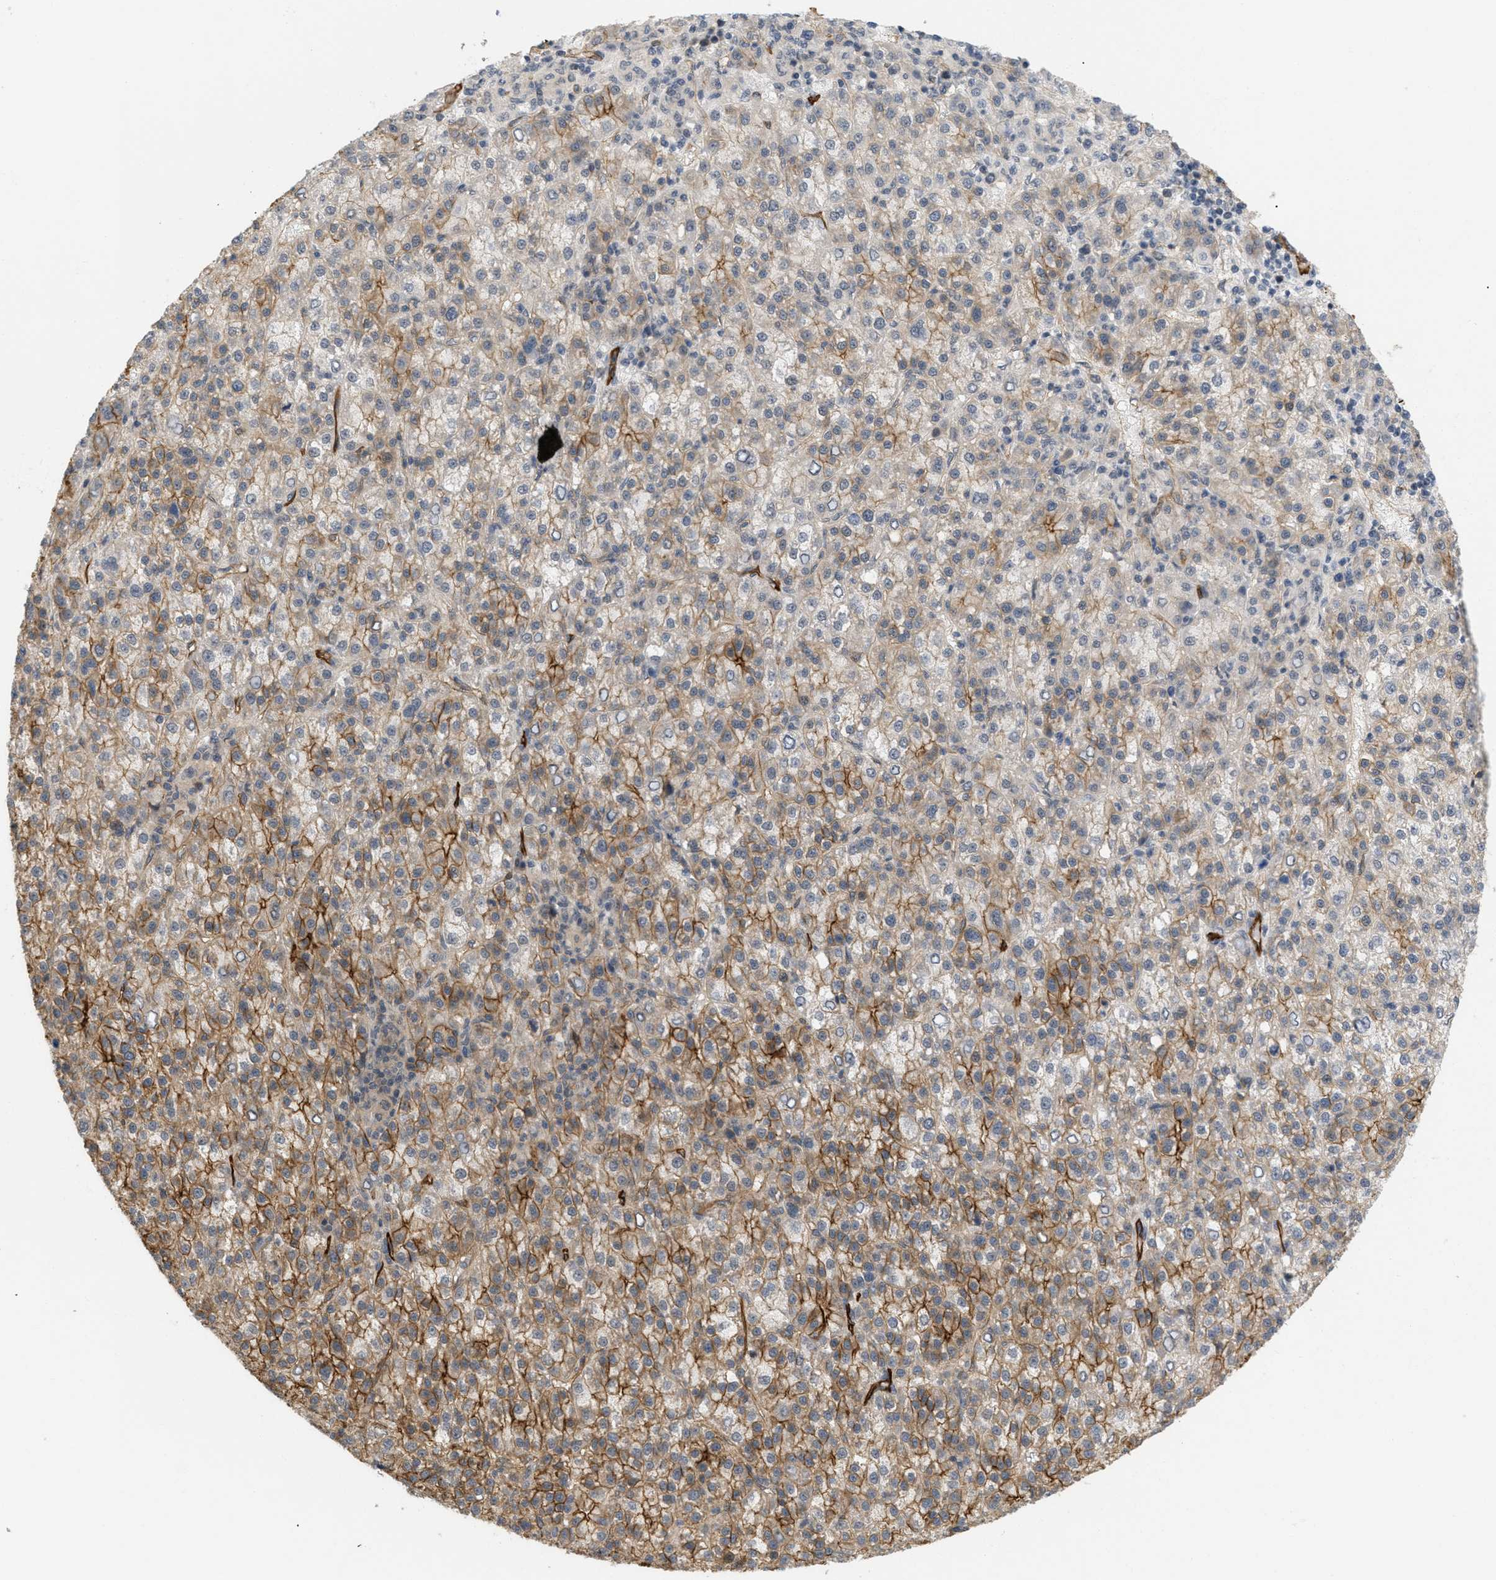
{"staining": {"intensity": "moderate", "quantity": ">75%", "location": "cytoplasmic/membranous"}, "tissue": "liver cancer", "cell_type": "Tumor cells", "image_type": "cancer", "snomed": [{"axis": "morphology", "description": "Carcinoma, Hepatocellular, NOS"}, {"axis": "topography", "description": "Liver"}], "caption": "IHC histopathology image of neoplastic tissue: liver hepatocellular carcinoma stained using immunohistochemistry (IHC) displays medium levels of moderate protein expression localized specifically in the cytoplasmic/membranous of tumor cells, appearing as a cytoplasmic/membranous brown color.", "gene": "PALMD", "patient": {"sex": "female", "age": 58}}